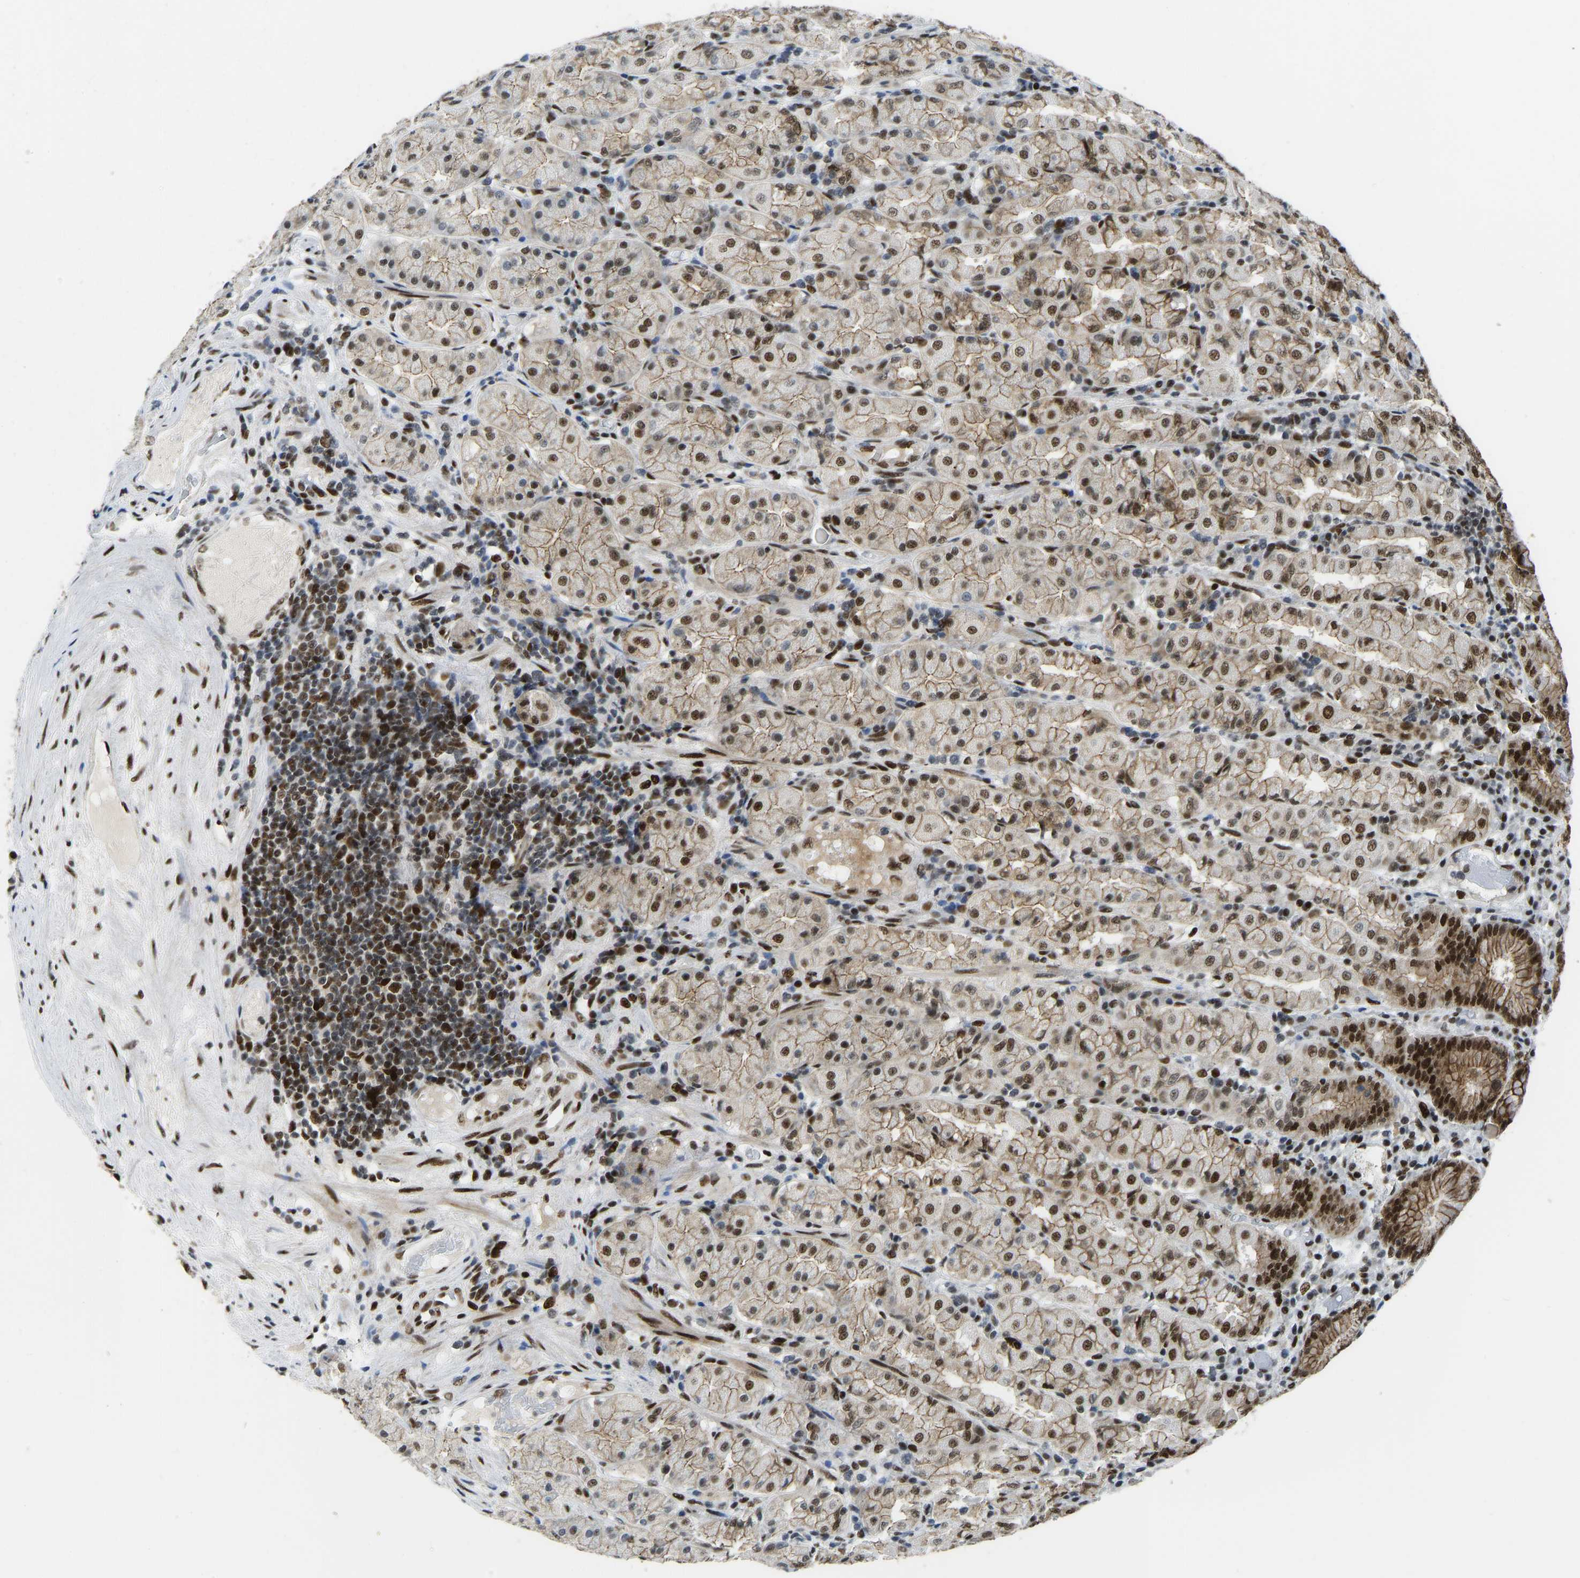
{"staining": {"intensity": "strong", "quantity": "25%-75%", "location": "cytoplasmic/membranous,nuclear"}, "tissue": "stomach", "cell_type": "Glandular cells", "image_type": "normal", "snomed": [{"axis": "morphology", "description": "Normal tissue, NOS"}, {"axis": "topography", "description": "Stomach"}, {"axis": "topography", "description": "Stomach, lower"}], "caption": "Protein positivity by immunohistochemistry (IHC) demonstrates strong cytoplasmic/membranous,nuclear positivity in about 25%-75% of glandular cells in benign stomach.", "gene": "FOXK1", "patient": {"sex": "female", "age": 56}}